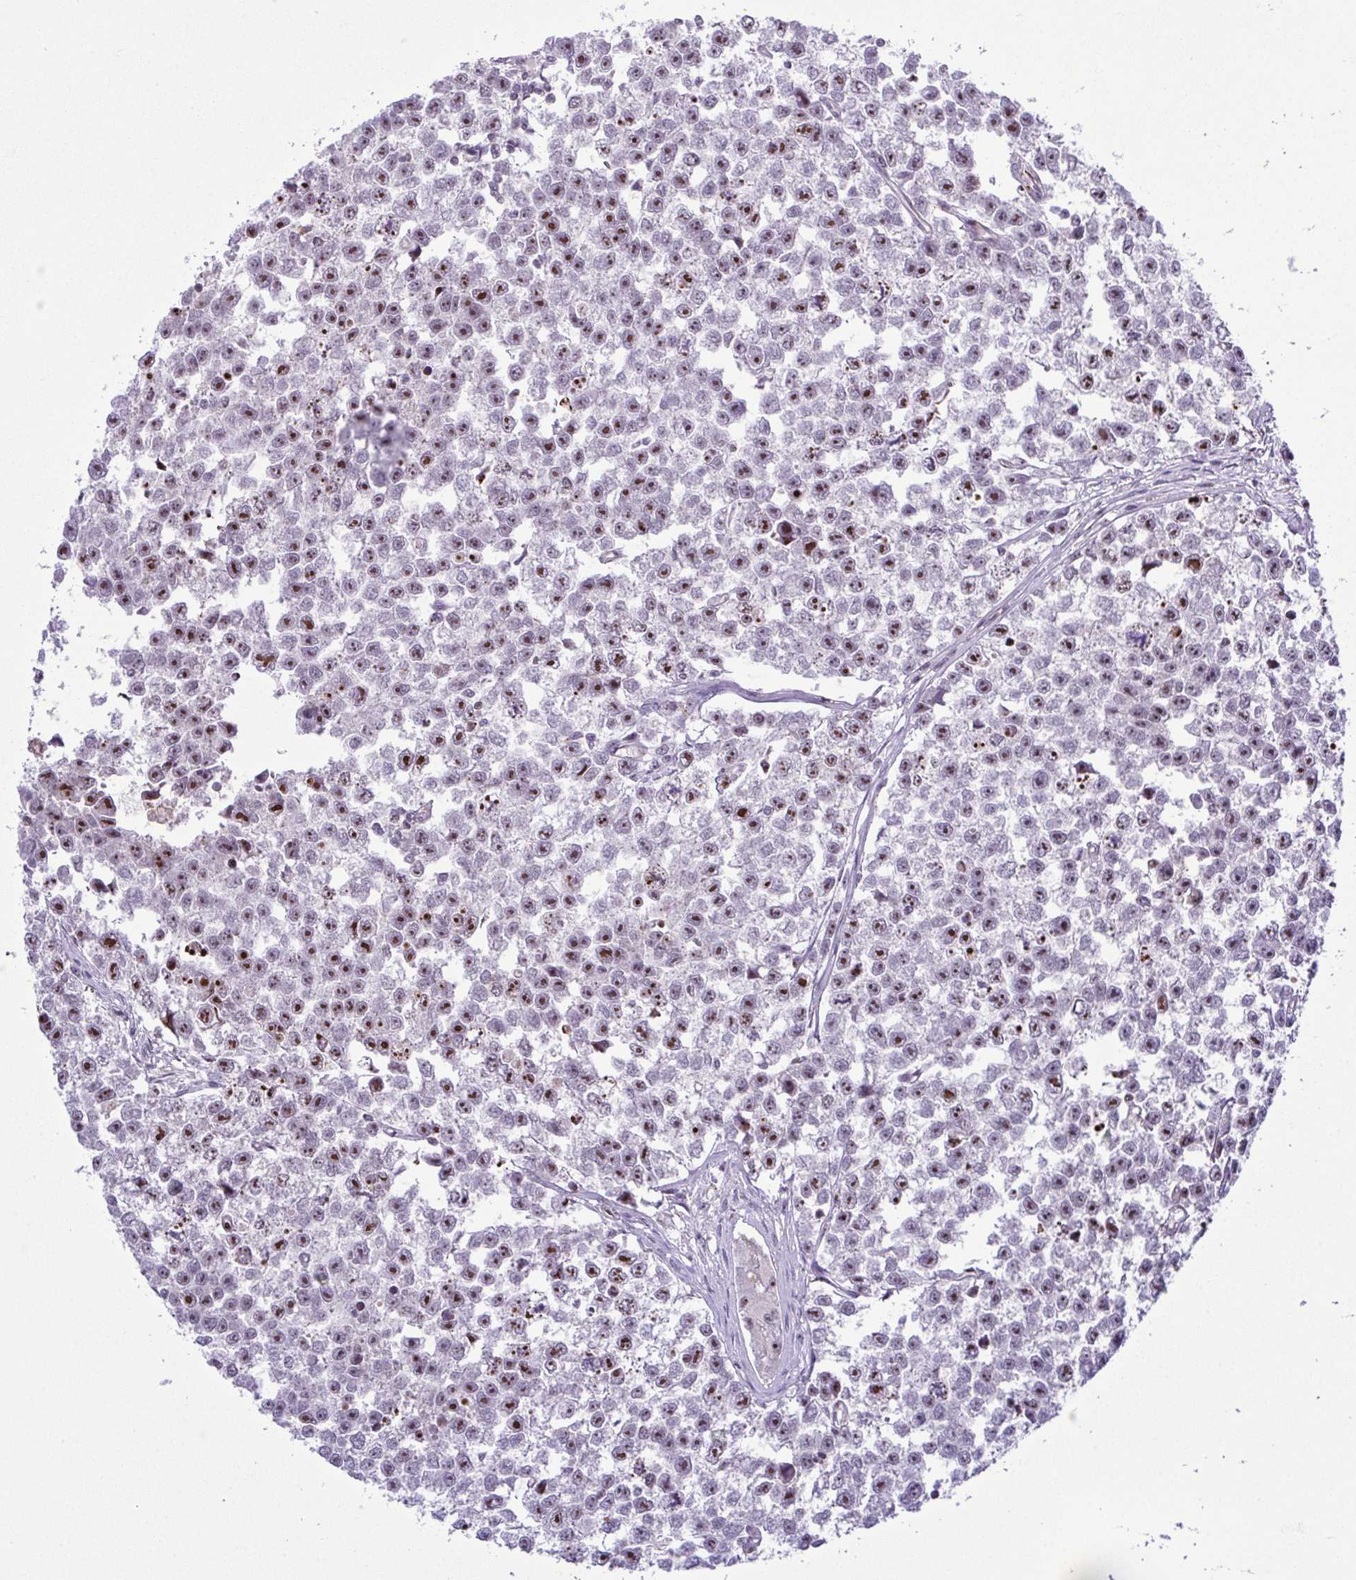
{"staining": {"intensity": "moderate", "quantity": "25%-75%", "location": "nuclear"}, "tissue": "testis cancer", "cell_type": "Tumor cells", "image_type": "cancer", "snomed": [{"axis": "morphology", "description": "Seminoma, NOS"}, {"axis": "topography", "description": "Testis"}], "caption": "A high-resolution histopathology image shows immunohistochemistry staining of seminoma (testis), which displays moderate nuclear expression in approximately 25%-75% of tumor cells.", "gene": "RSL24D1", "patient": {"sex": "male", "age": 26}}